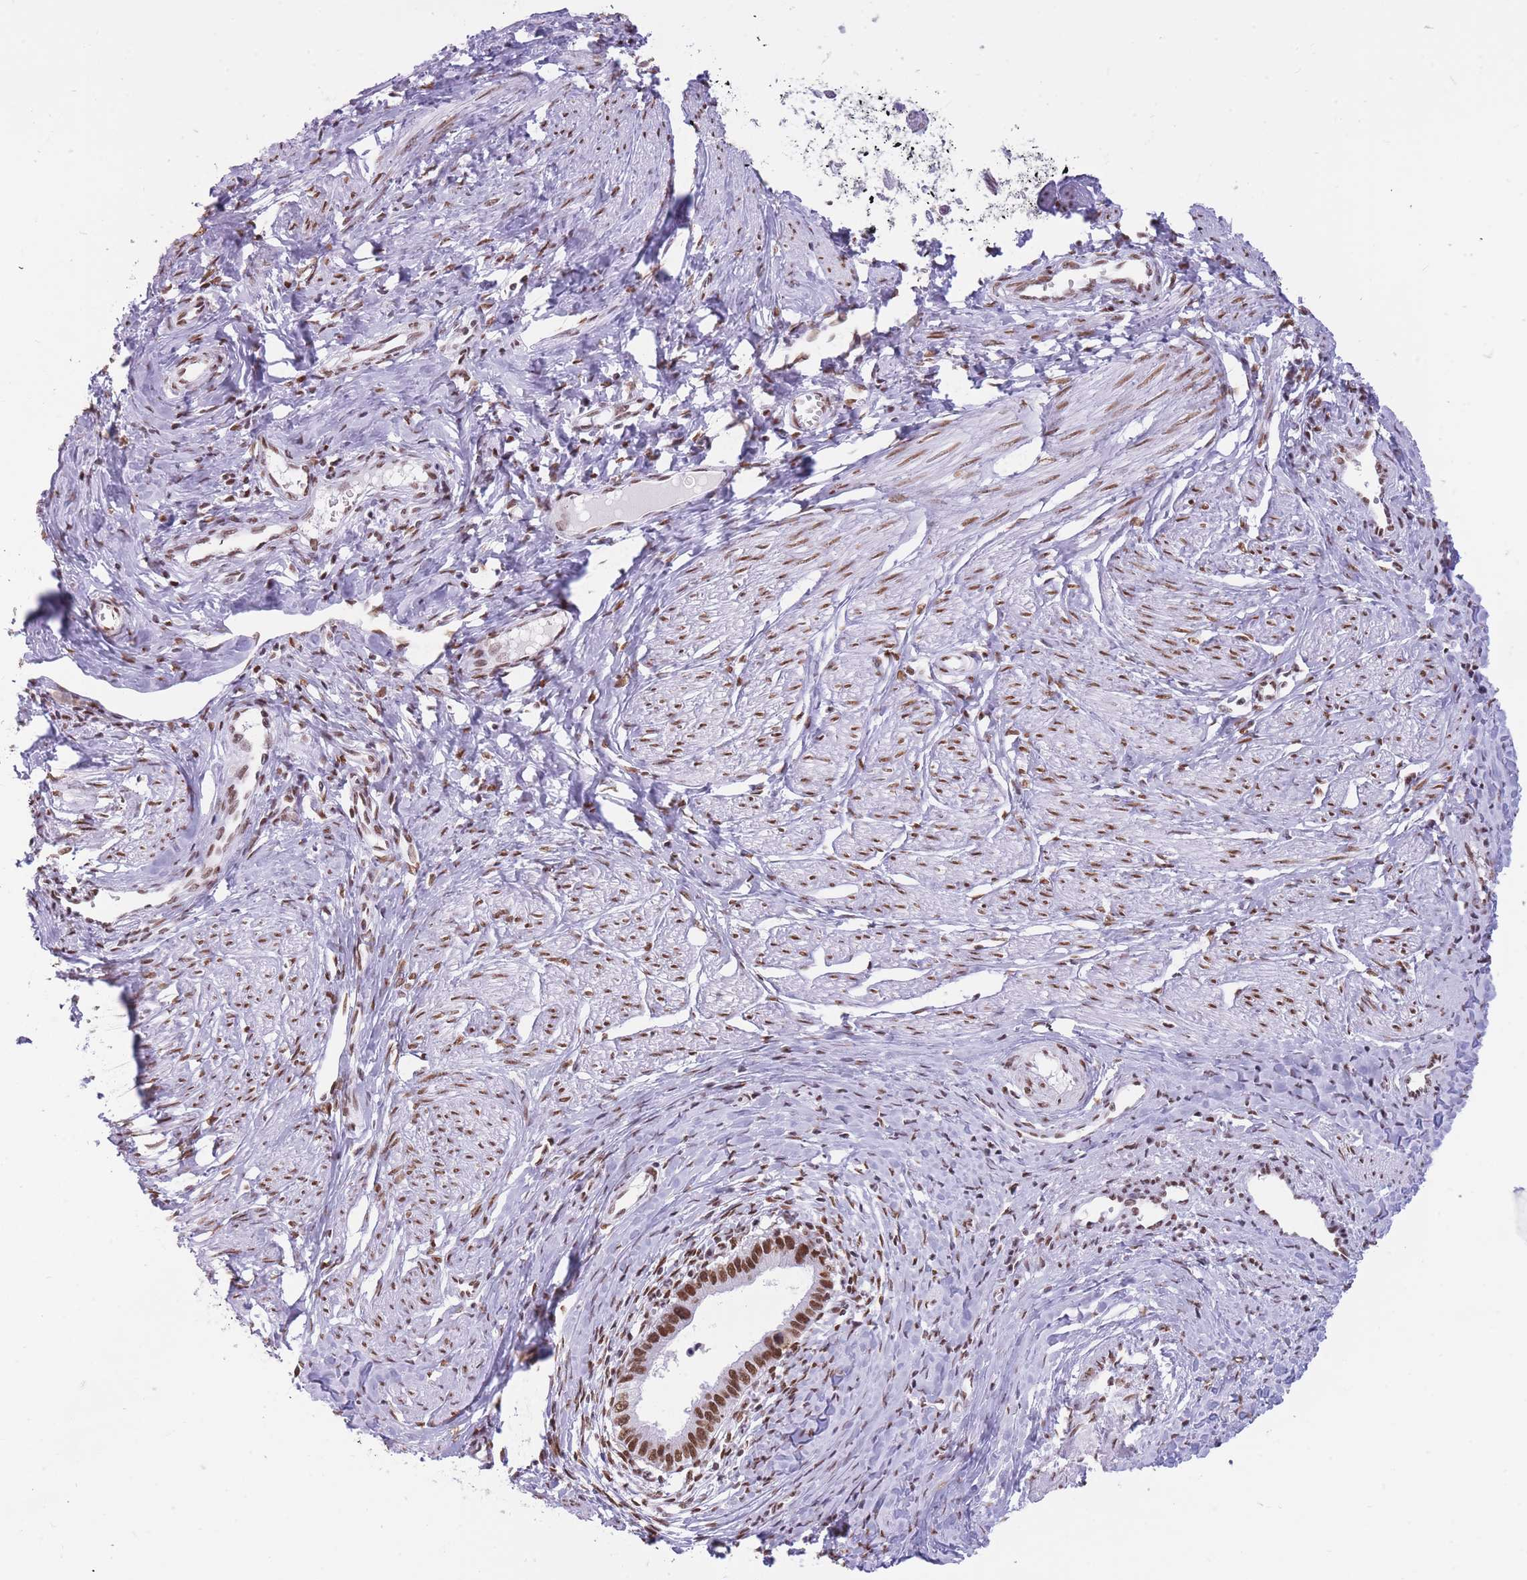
{"staining": {"intensity": "strong", "quantity": ">75%", "location": "nuclear"}, "tissue": "cervical cancer", "cell_type": "Tumor cells", "image_type": "cancer", "snomed": [{"axis": "morphology", "description": "Adenocarcinoma, NOS"}, {"axis": "topography", "description": "Cervix"}], "caption": "DAB immunohistochemical staining of human cervical cancer reveals strong nuclear protein positivity in approximately >75% of tumor cells. The staining was performed using DAB (3,3'-diaminobenzidine), with brown indicating positive protein expression. Nuclei are stained blue with hematoxylin.", "gene": "HNRNPUL1", "patient": {"sex": "female", "age": 36}}